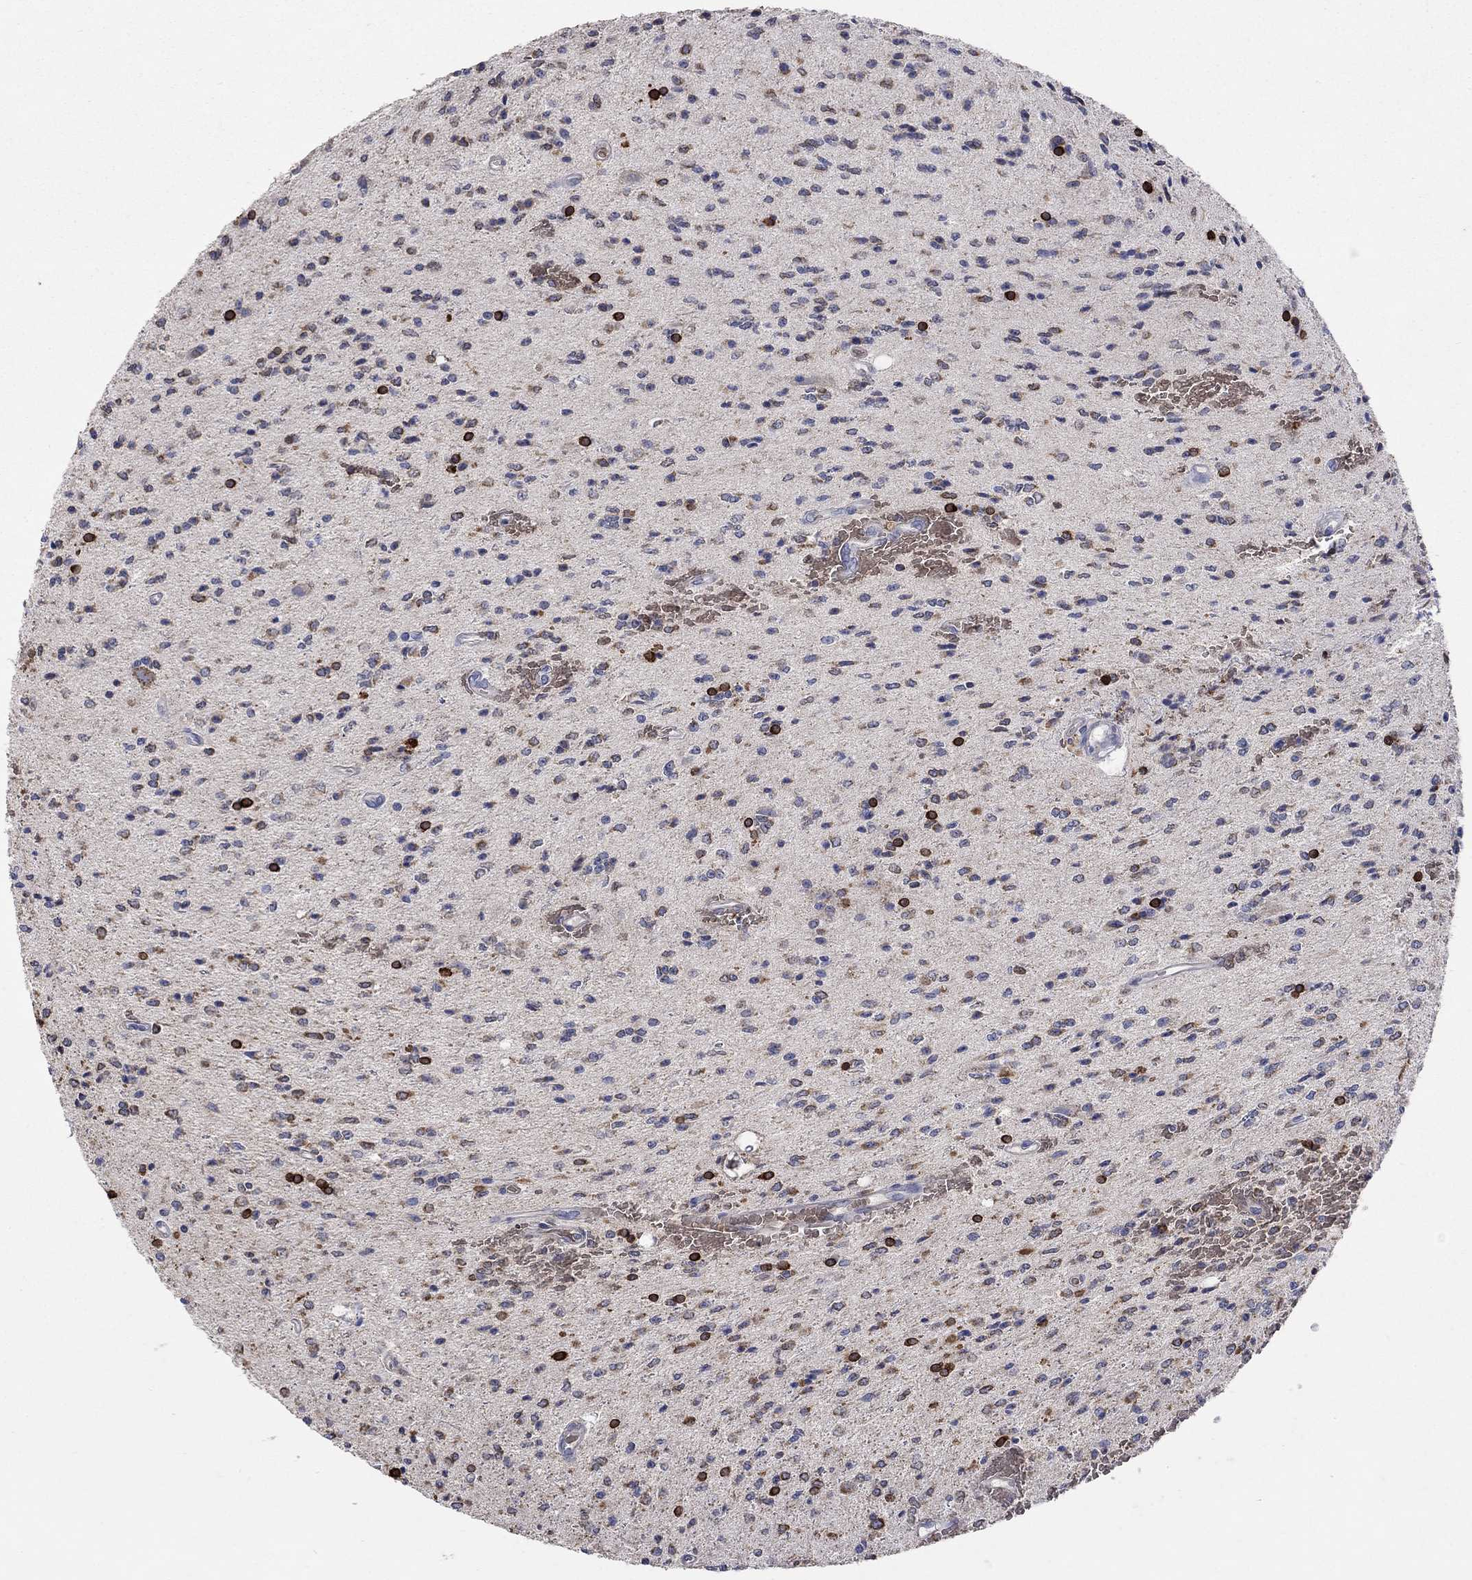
{"staining": {"intensity": "strong", "quantity": "<25%", "location": "cytoplasmic/membranous"}, "tissue": "glioma", "cell_type": "Tumor cells", "image_type": "cancer", "snomed": [{"axis": "morphology", "description": "Glioma, malignant, Low grade"}, {"axis": "topography", "description": "Brain"}], "caption": "The image reveals immunohistochemical staining of glioma. There is strong cytoplasmic/membranous expression is identified in about <25% of tumor cells. The staining was performed using DAB (3,3'-diaminobenzidine), with brown indicating positive protein expression. Nuclei are stained blue with hematoxylin.", "gene": "UGT8", "patient": {"sex": "male", "age": 67}}